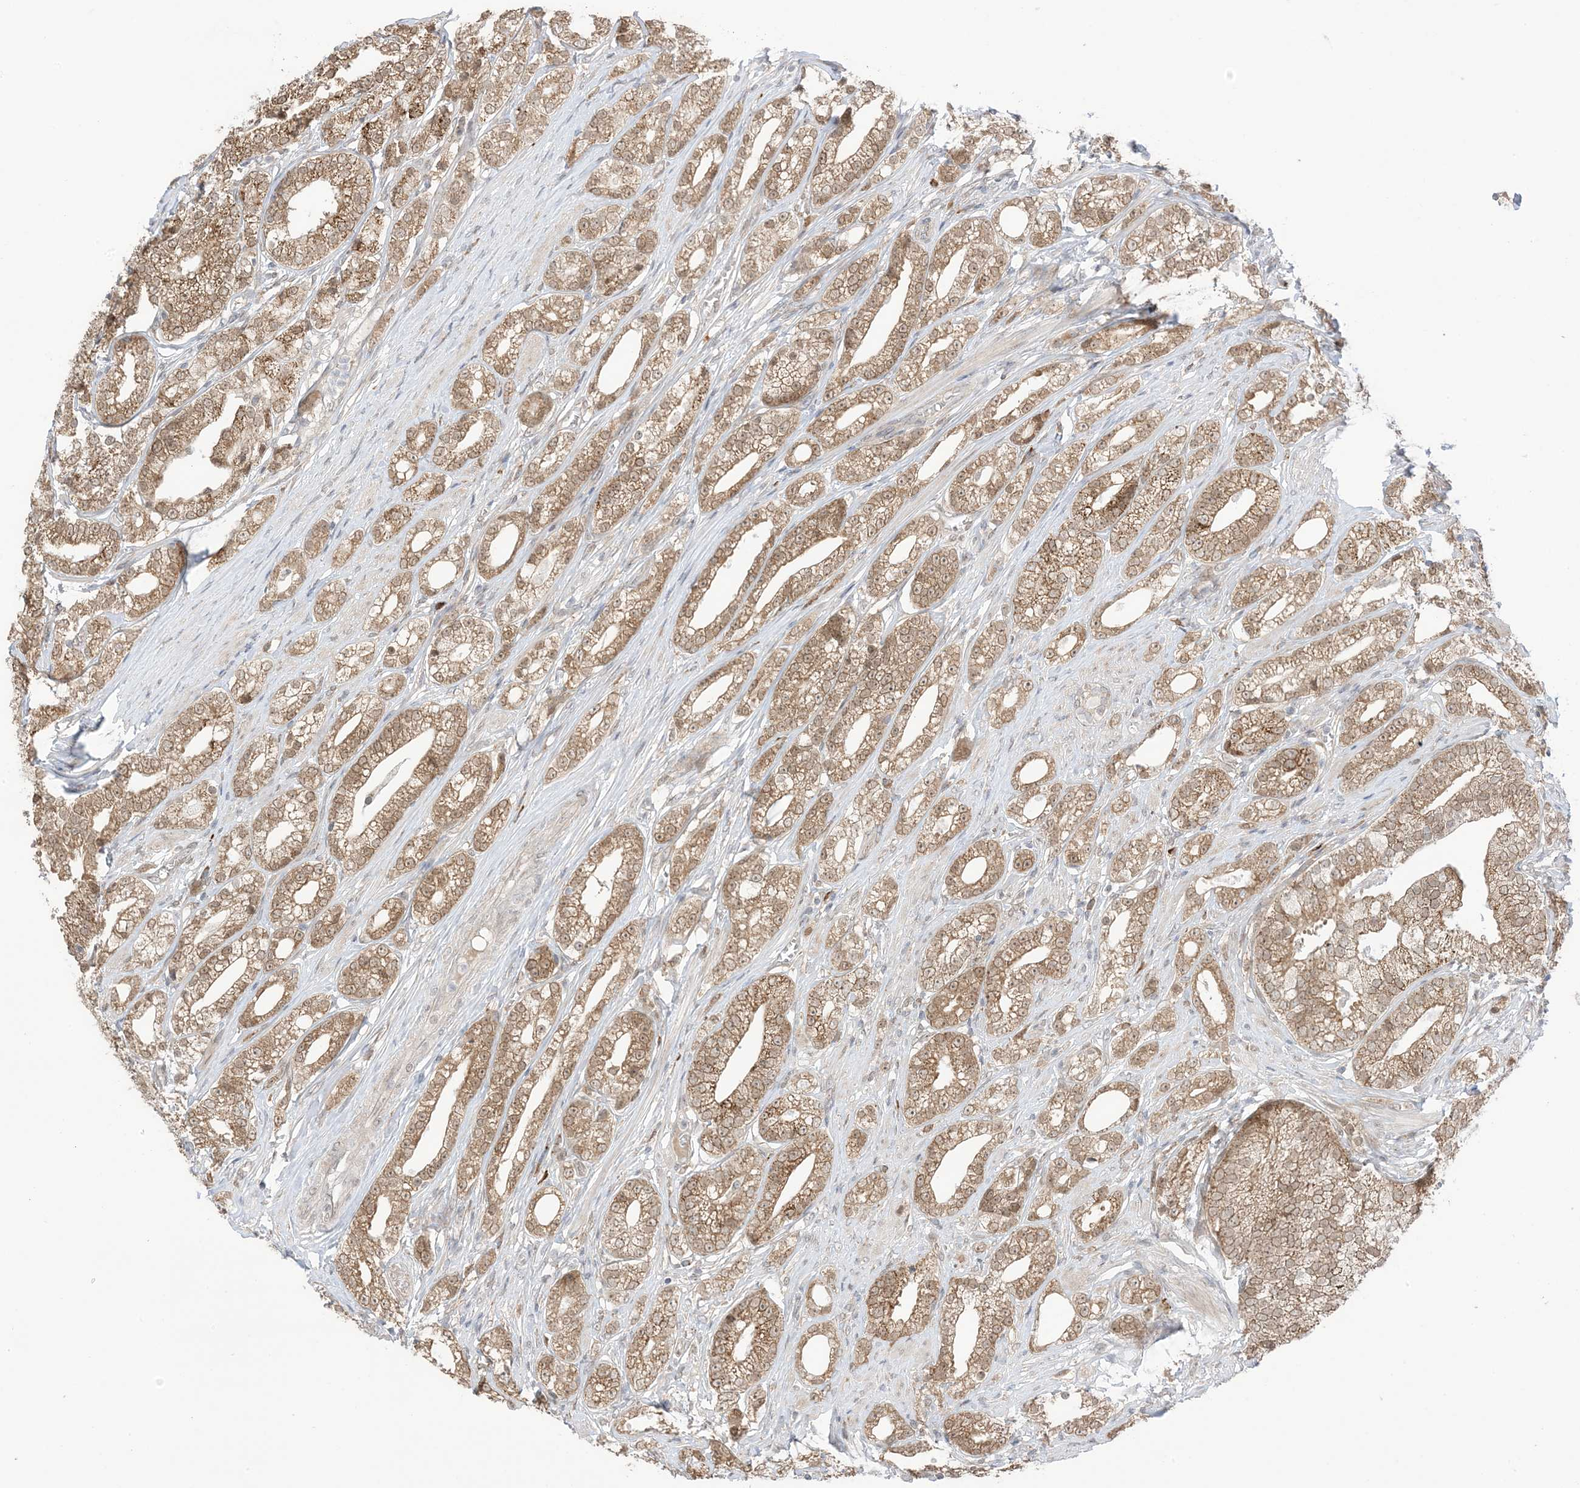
{"staining": {"intensity": "moderate", "quantity": ">75%", "location": "cytoplasmic/membranous,nuclear"}, "tissue": "prostate cancer", "cell_type": "Tumor cells", "image_type": "cancer", "snomed": [{"axis": "morphology", "description": "Adenocarcinoma, High grade"}, {"axis": "topography", "description": "Prostate"}], "caption": "About >75% of tumor cells in adenocarcinoma (high-grade) (prostate) exhibit moderate cytoplasmic/membranous and nuclear protein staining as visualized by brown immunohistochemical staining.", "gene": "UBE2E2", "patient": {"sex": "male", "age": 69}}